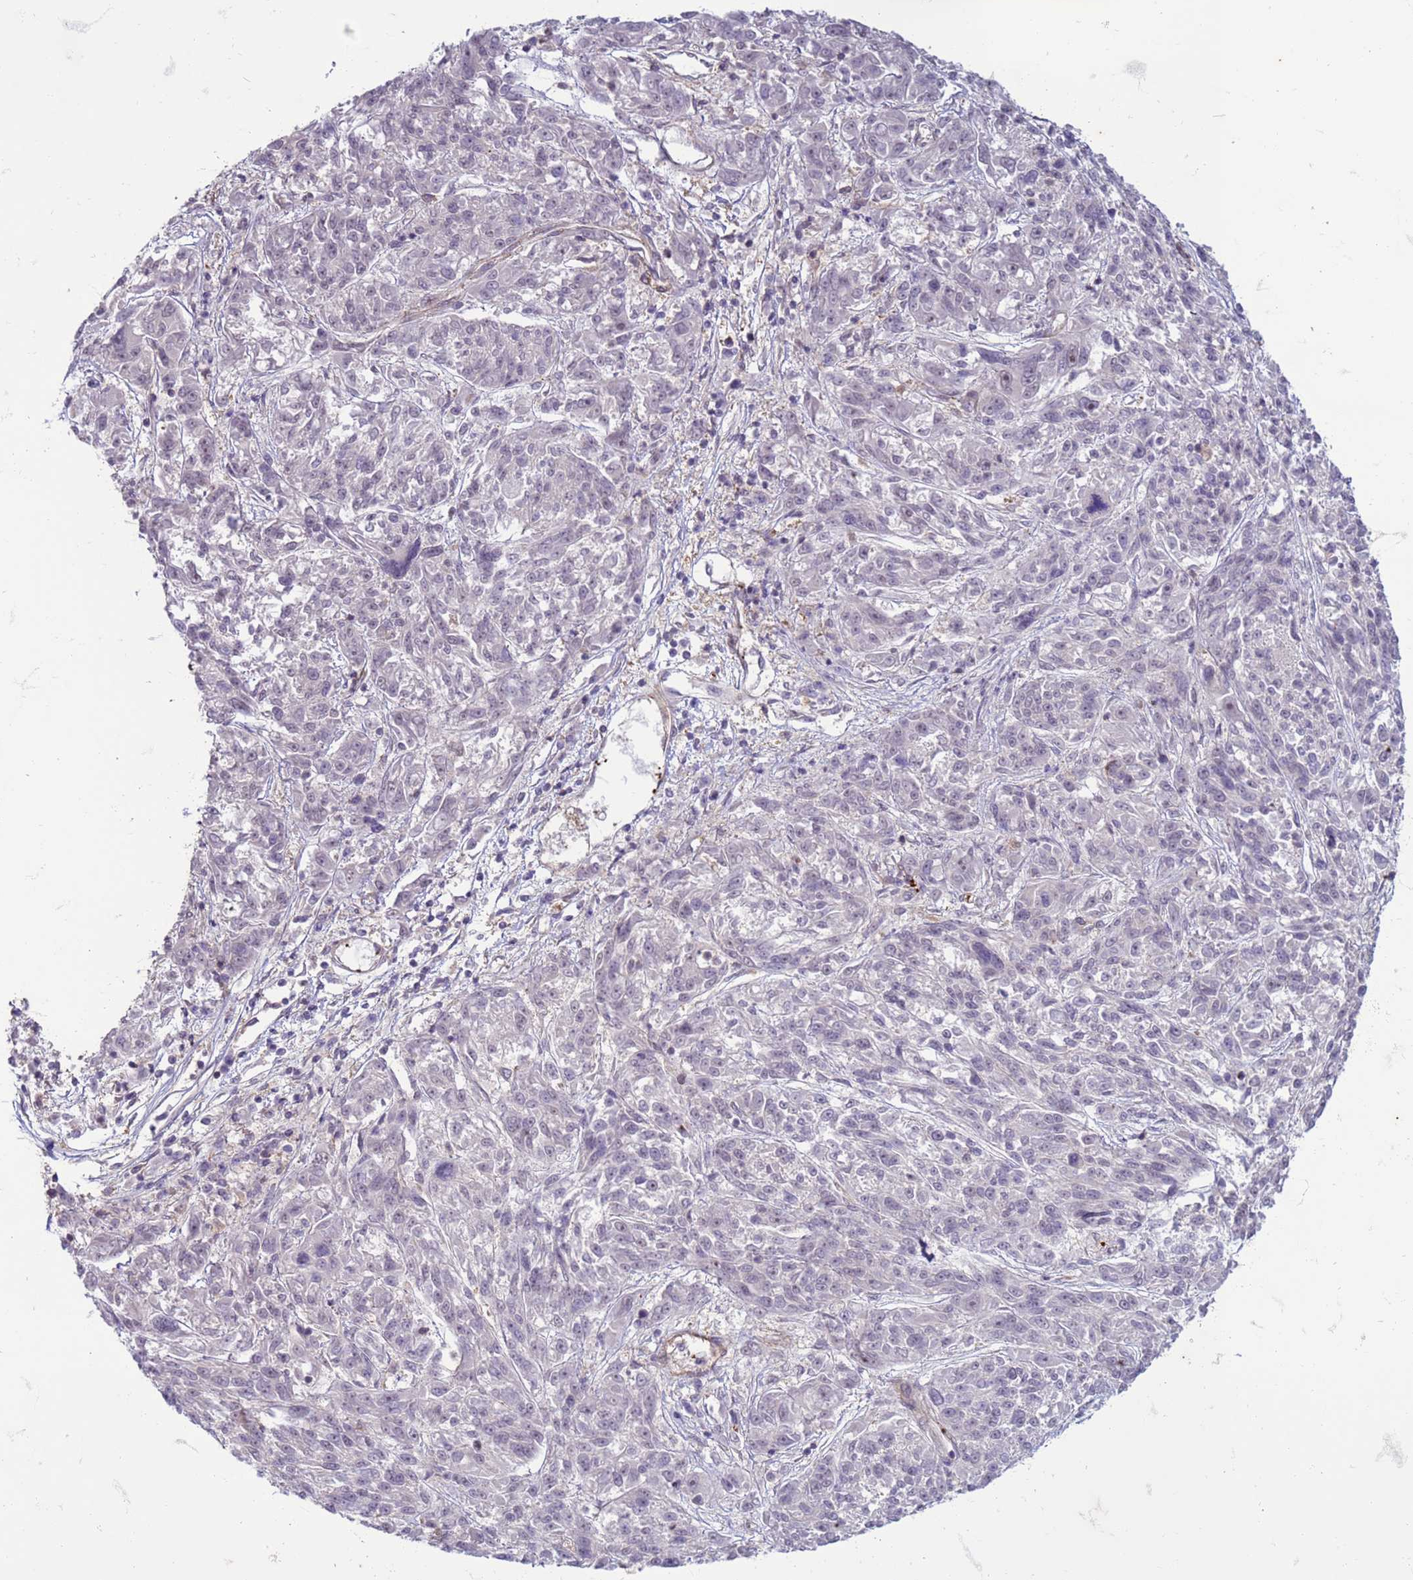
{"staining": {"intensity": "negative", "quantity": "none", "location": "none"}, "tissue": "melanoma", "cell_type": "Tumor cells", "image_type": "cancer", "snomed": [{"axis": "morphology", "description": "Malignant melanoma, NOS"}, {"axis": "topography", "description": "Skin"}], "caption": "Protein analysis of melanoma displays no significant expression in tumor cells.", "gene": "SLC15A3", "patient": {"sex": "male", "age": 53}}